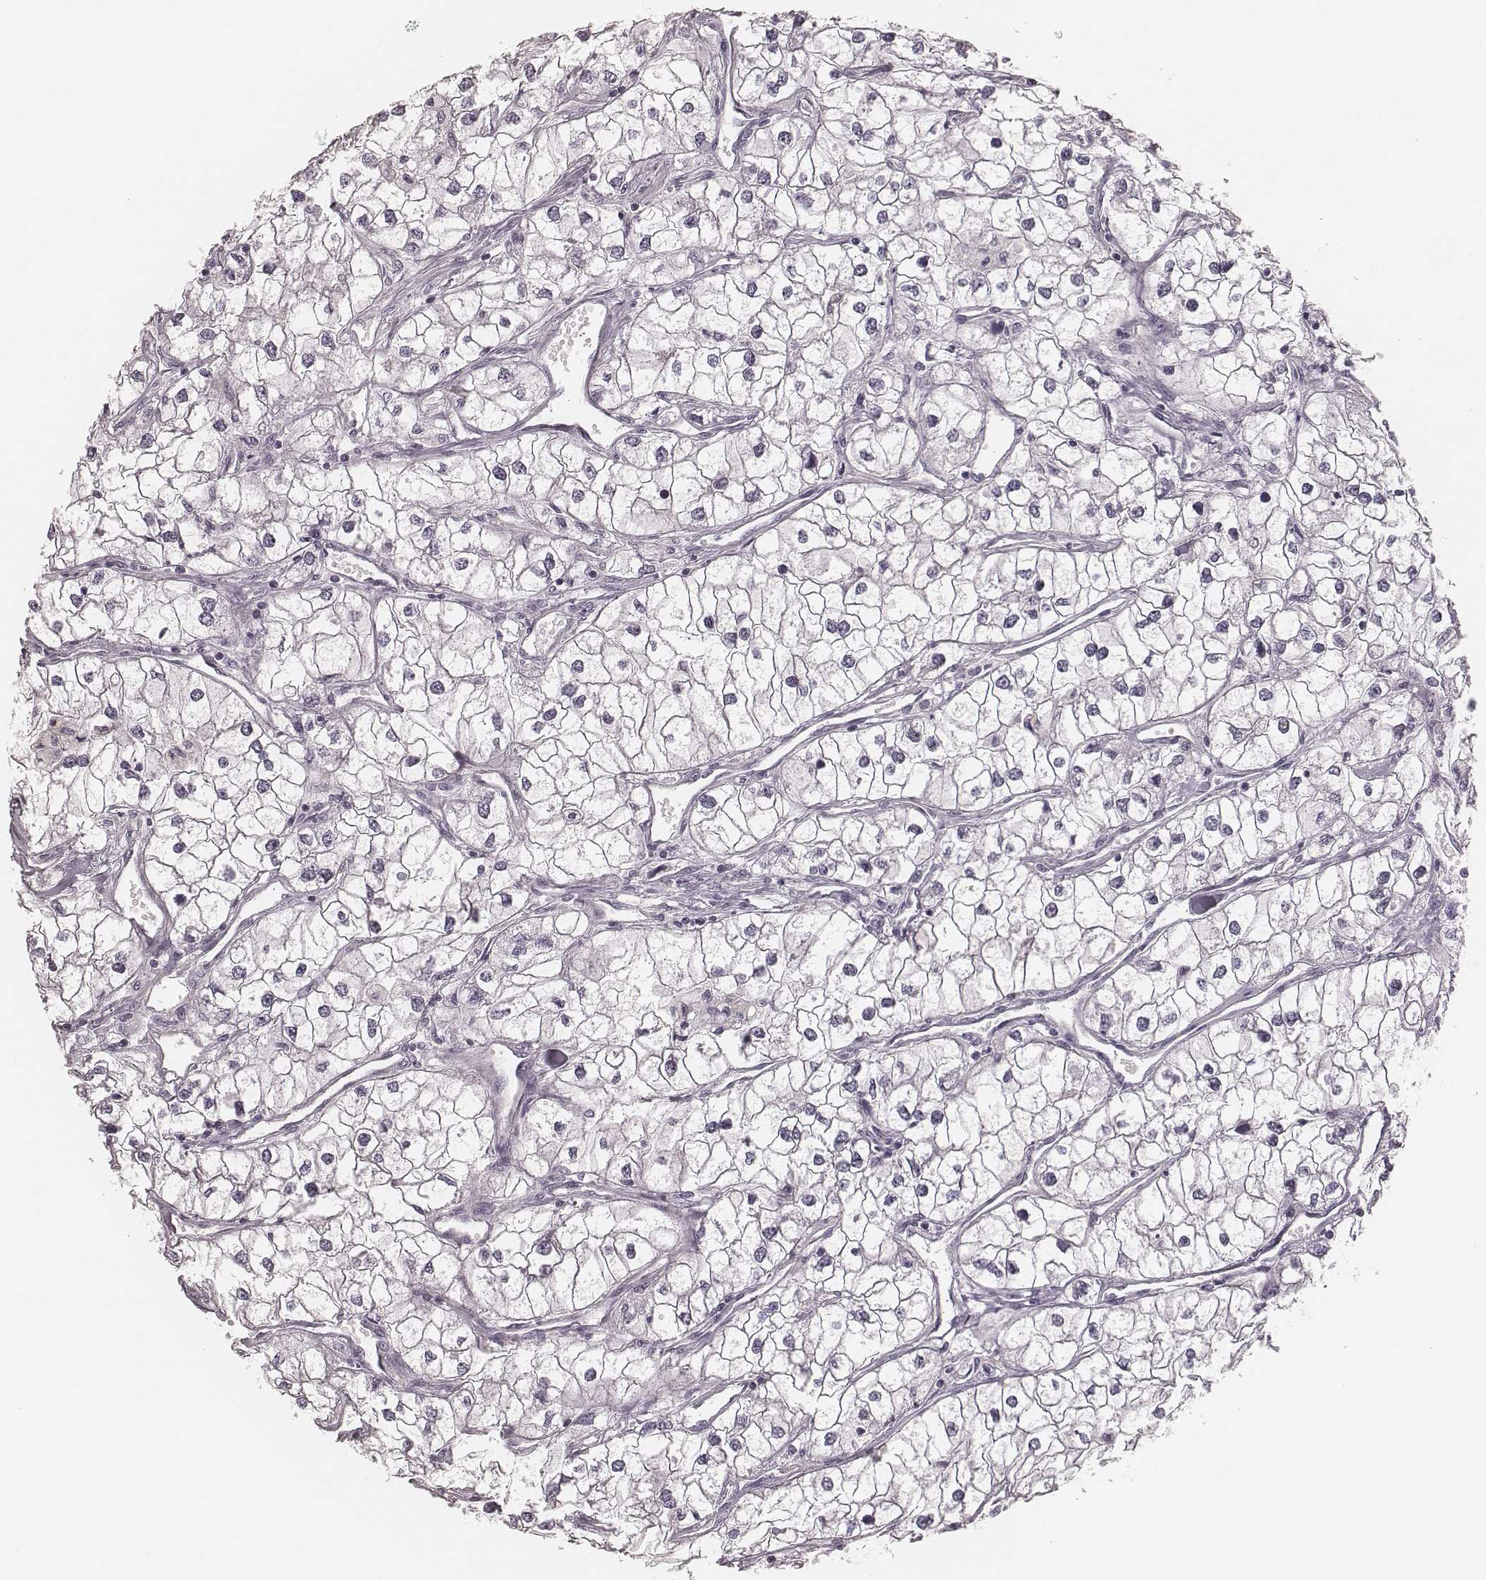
{"staining": {"intensity": "negative", "quantity": "none", "location": "none"}, "tissue": "renal cancer", "cell_type": "Tumor cells", "image_type": "cancer", "snomed": [{"axis": "morphology", "description": "Adenocarcinoma, NOS"}, {"axis": "topography", "description": "Kidney"}], "caption": "Tumor cells are negative for protein expression in human adenocarcinoma (renal).", "gene": "S100Z", "patient": {"sex": "male", "age": 59}}